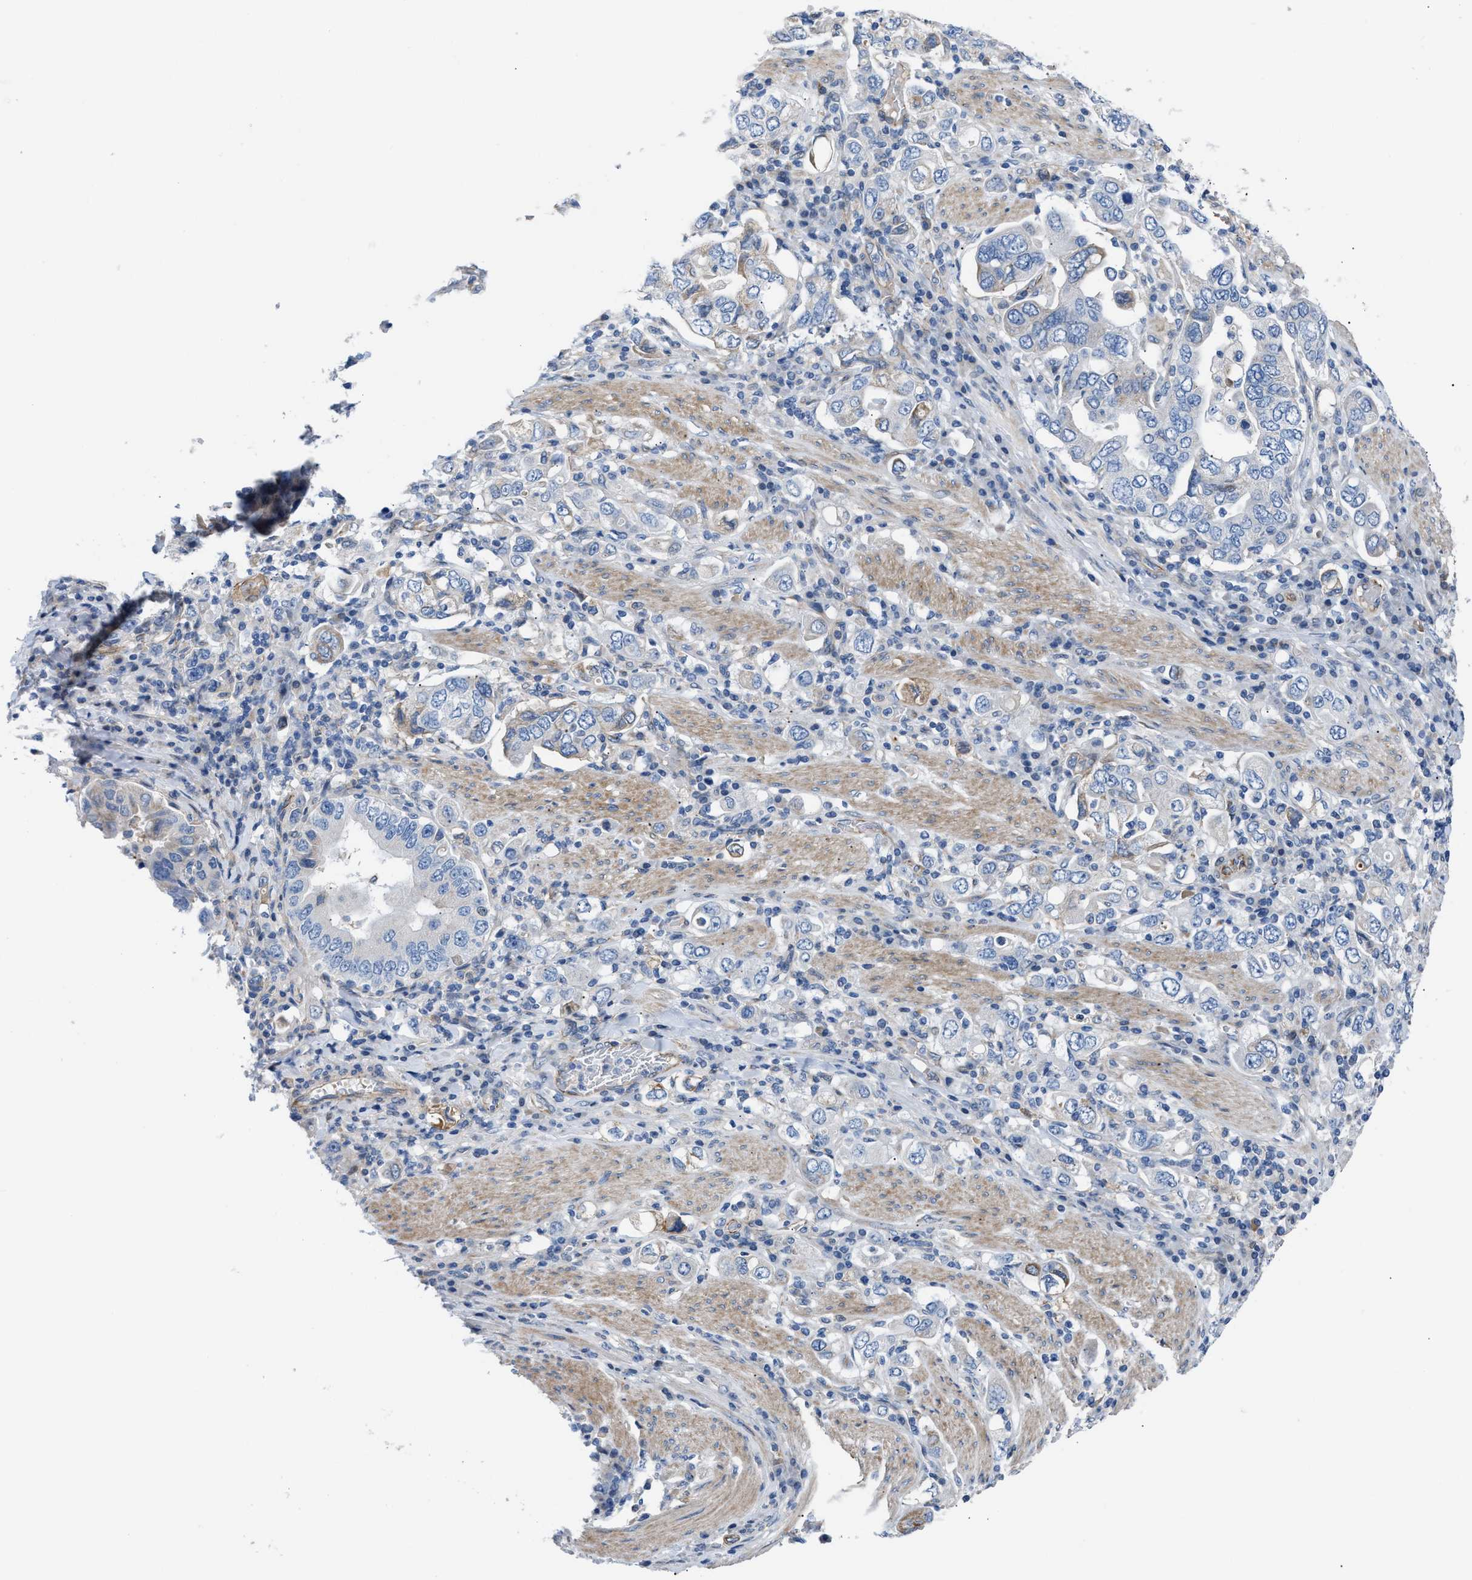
{"staining": {"intensity": "moderate", "quantity": "<25%", "location": "cytoplasmic/membranous"}, "tissue": "stomach cancer", "cell_type": "Tumor cells", "image_type": "cancer", "snomed": [{"axis": "morphology", "description": "Adenocarcinoma, NOS"}, {"axis": "topography", "description": "Stomach, upper"}], "caption": "Tumor cells reveal low levels of moderate cytoplasmic/membranous staining in approximately <25% of cells in human stomach cancer.", "gene": "TFPI", "patient": {"sex": "male", "age": 62}}